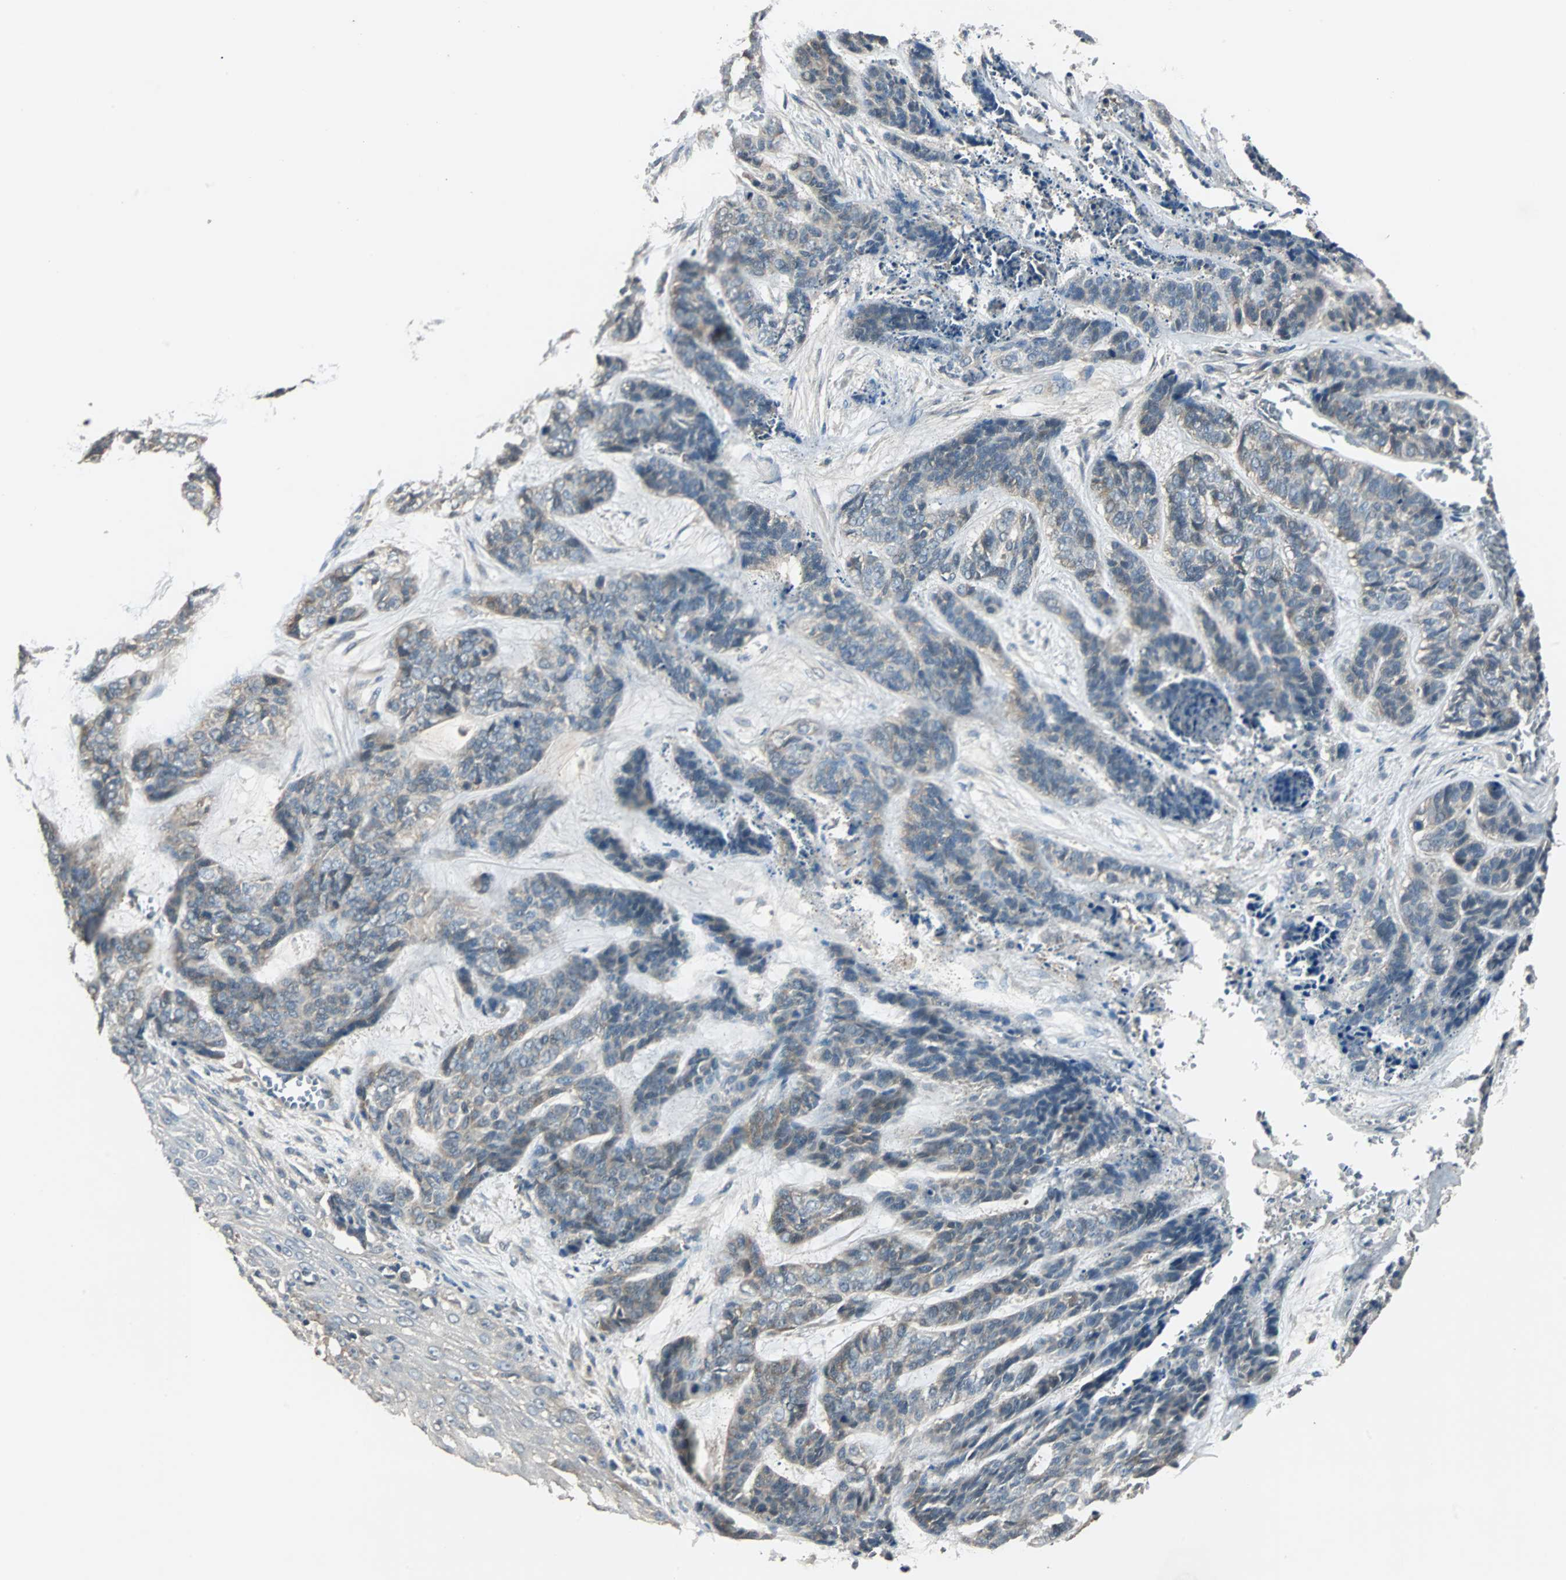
{"staining": {"intensity": "weak", "quantity": ">75%", "location": "cytoplasmic/membranous"}, "tissue": "skin cancer", "cell_type": "Tumor cells", "image_type": "cancer", "snomed": [{"axis": "morphology", "description": "Basal cell carcinoma"}, {"axis": "topography", "description": "Skin"}], "caption": "Skin cancer (basal cell carcinoma) tissue shows weak cytoplasmic/membranous expression in about >75% of tumor cells, visualized by immunohistochemistry.", "gene": "ABHD2", "patient": {"sex": "female", "age": 64}}